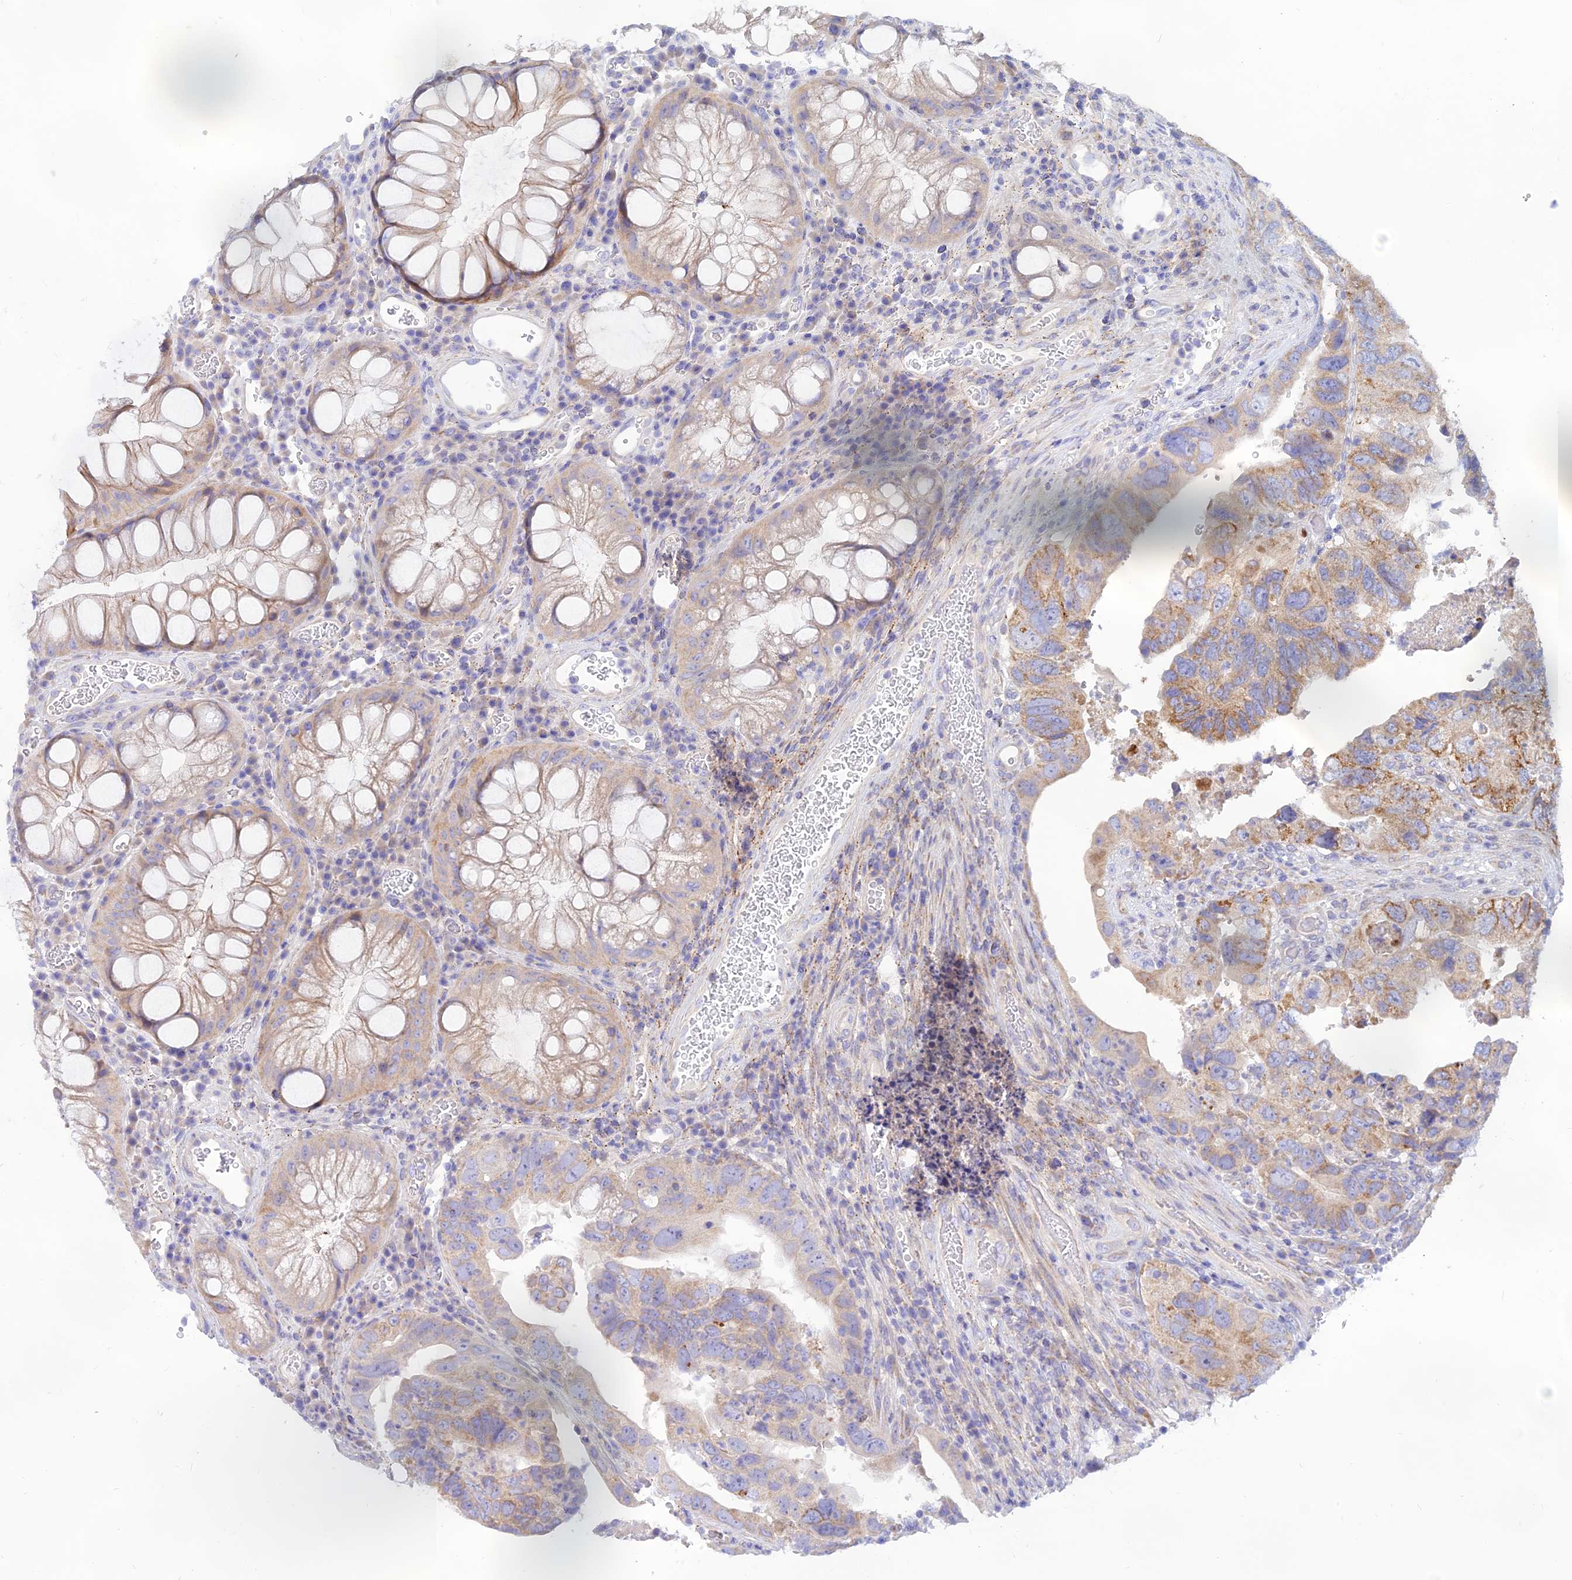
{"staining": {"intensity": "moderate", "quantity": "<25%", "location": "cytoplasmic/membranous"}, "tissue": "colorectal cancer", "cell_type": "Tumor cells", "image_type": "cancer", "snomed": [{"axis": "morphology", "description": "Adenocarcinoma, NOS"}, {"axis": "topography", "description": "Rectum"}], "caption": "The histopathology image shows a brown stain indicating the presence of a protein in the cytoplasmic/membranous of tumor cells in colorectal adenocarcinoma. The protein is stained brown, and the nuclei are stained in blue (DAB IHC with brightfield microscopy, high magnification).", "gene": "TMEM30B", "patient": {"sex": "male", "age": 63}}